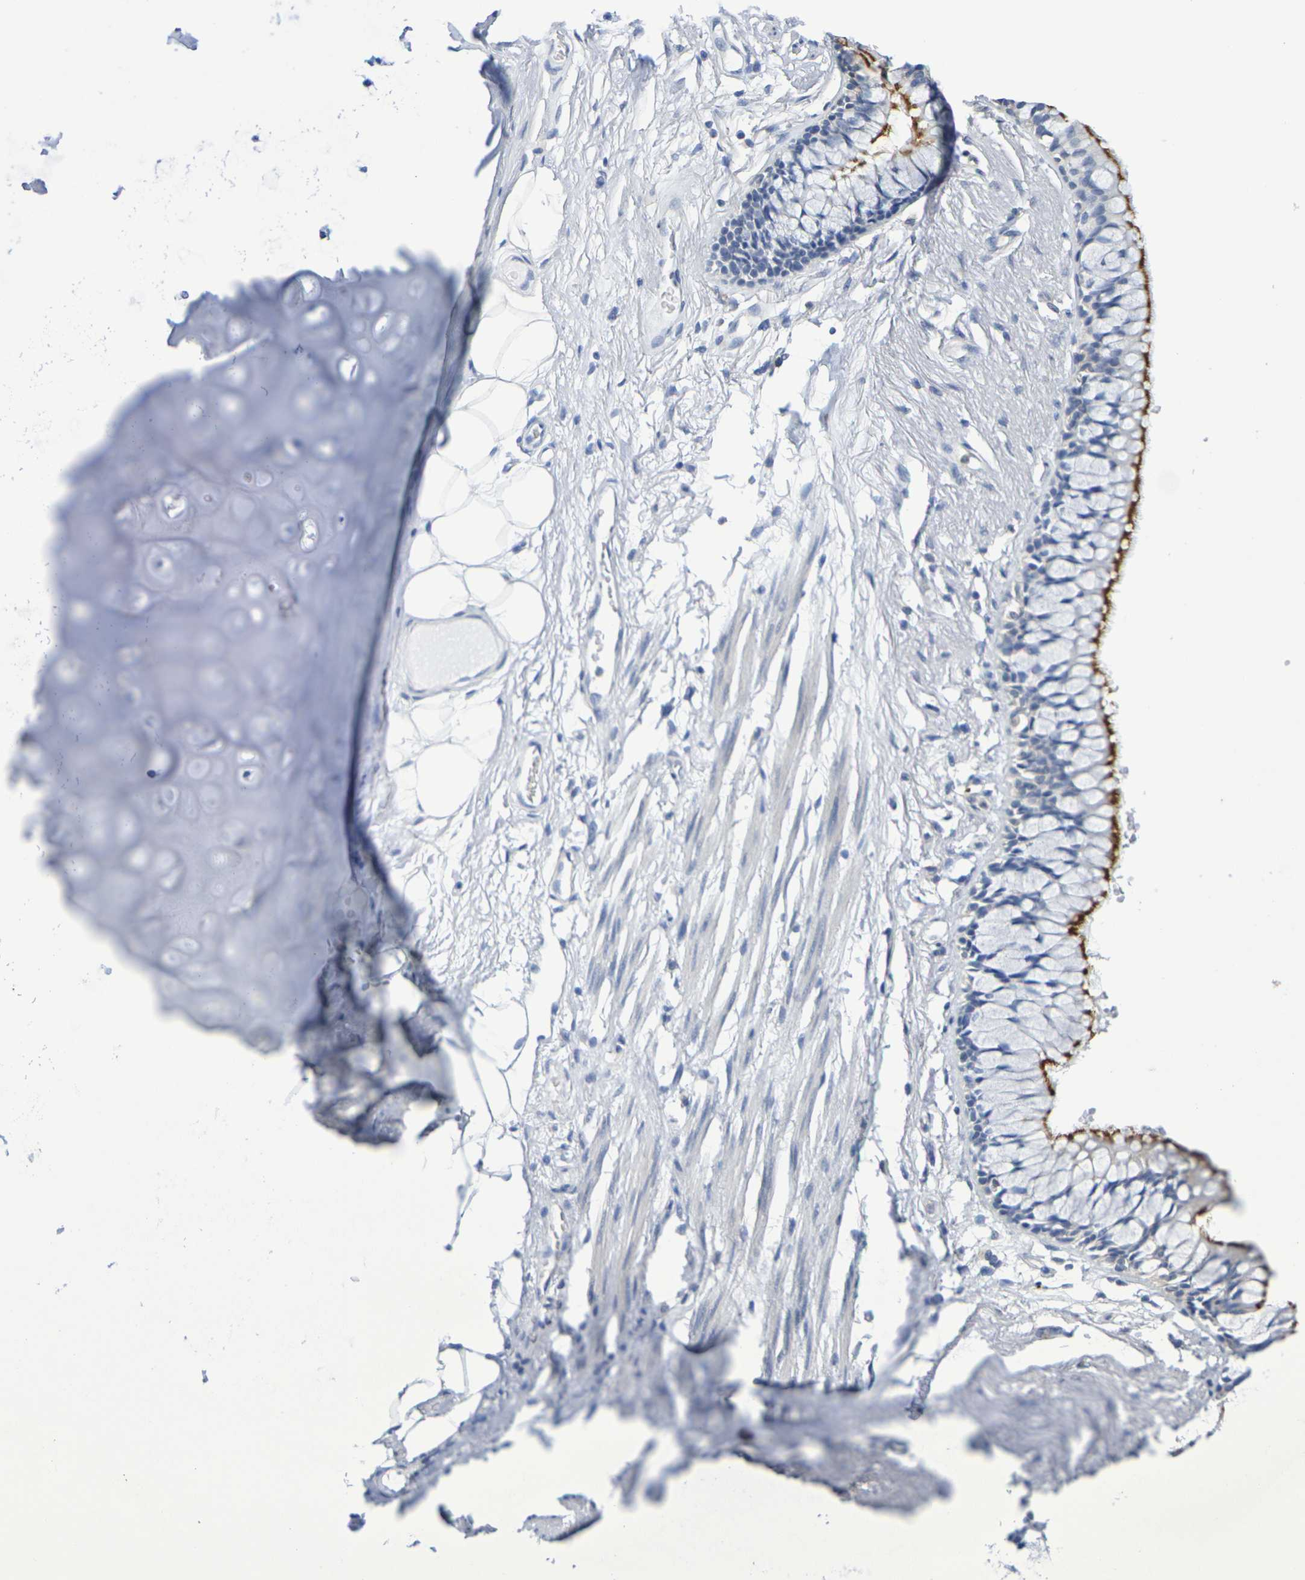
{"staining": {"intensity": "negative", "quantity": "none", "location": "none"}, "tissue": "adipose tissue", "cell_type": "Adipocytes", "image_type": "normal", "snomed": [{"axis": "morphology", "description": "Normal tissue, NOS"}, {"axis": "topography", "description": "Cartilage tissue"}, {"axis": "topography", "description": "Bronchus"}], "caption": "Protein analysis of benign adipose tissue shows no significant staining in adipocytes.", "gene": "CHRNB1", "patient": {"sex": "female", "age": 73}}